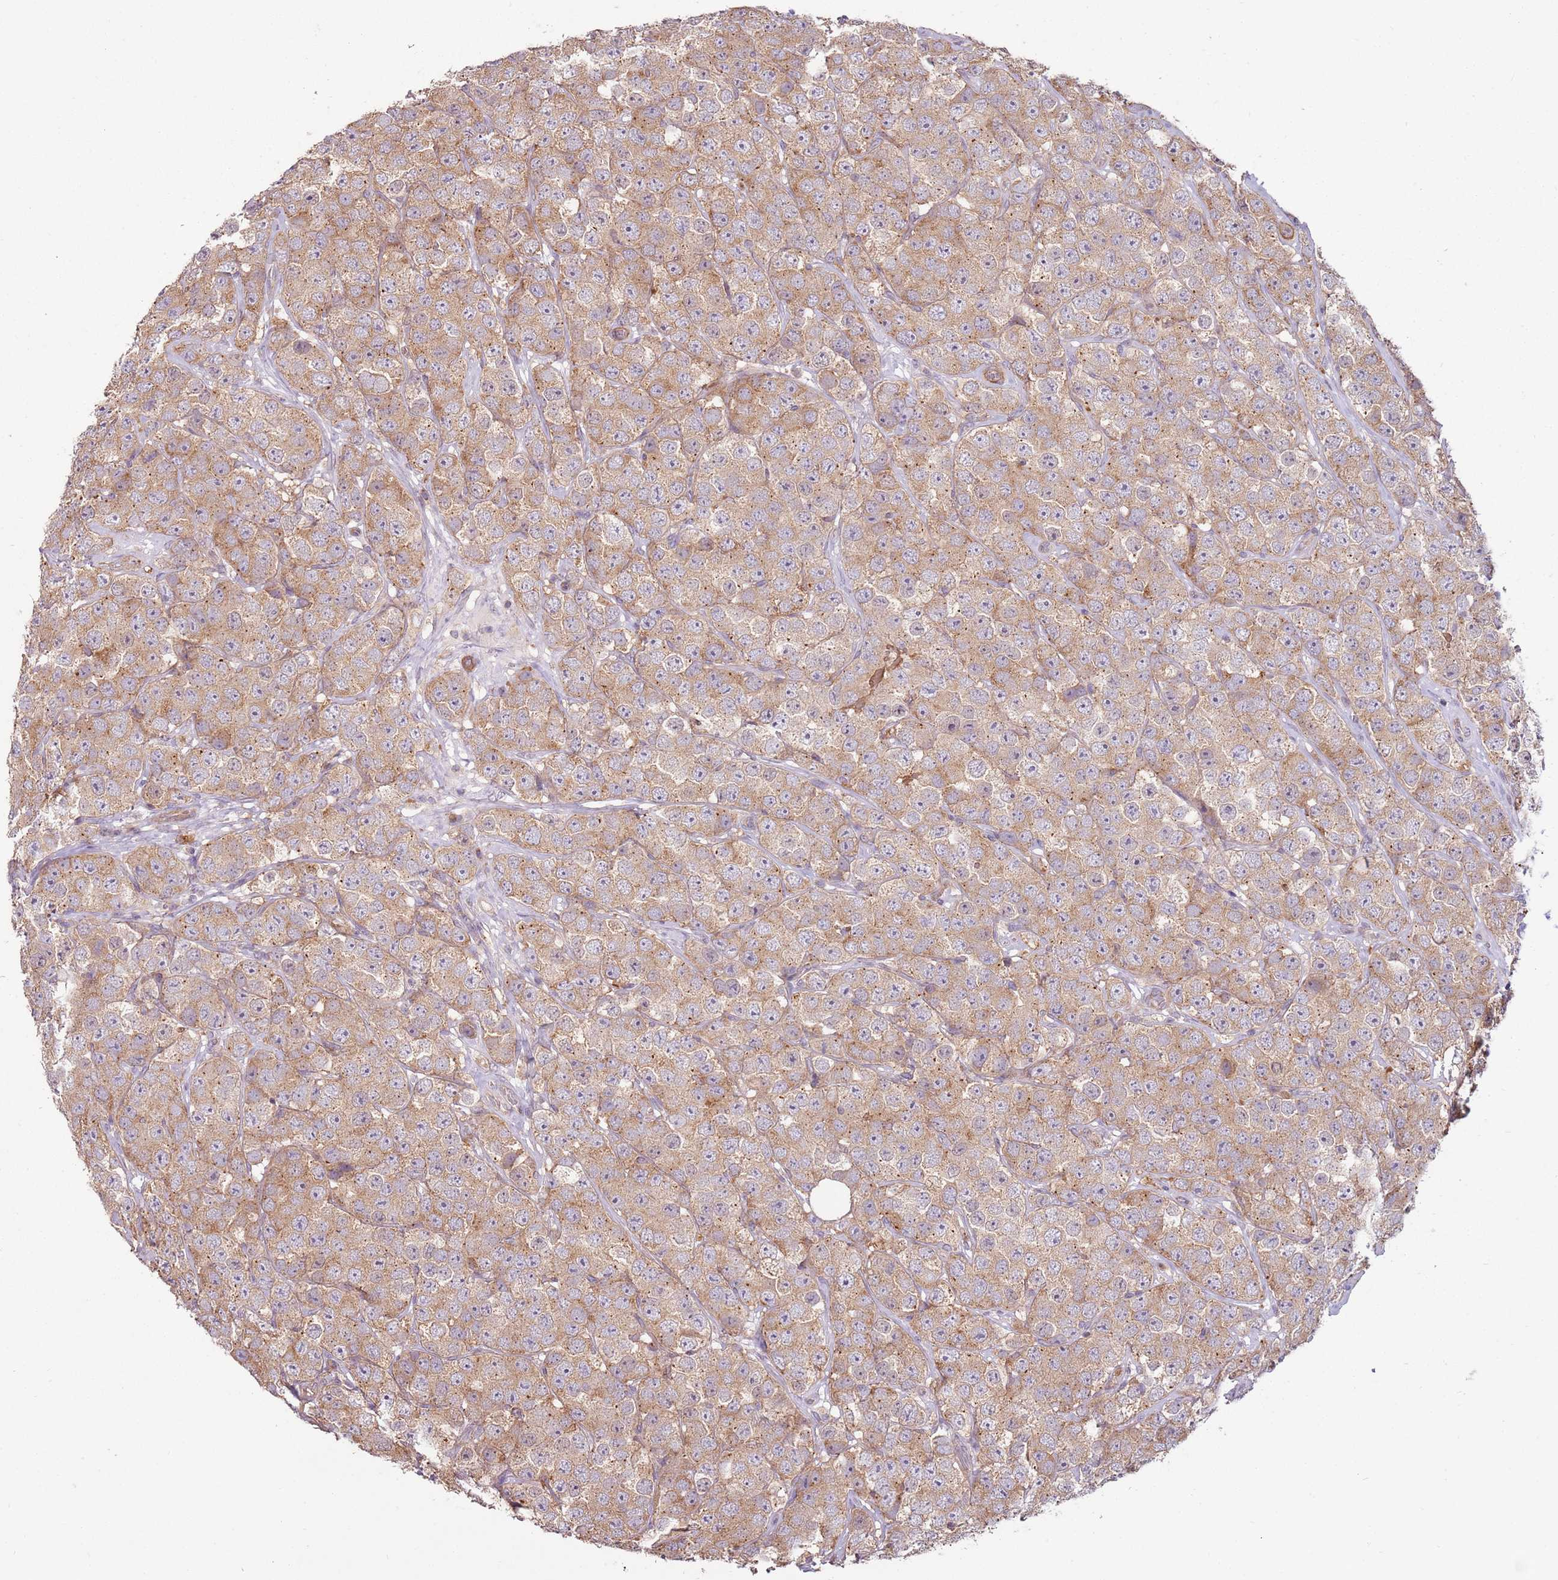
{"staining": {"intensity": "moderate", "quantity": ">75%", "location": "cytoplasmic/membranous"}, "tissue": "testis cancer", "cell_type": "Tumor cells", "image_type": "cancer", "snomed": [{"axis": "morphology", "description": "Seminoma, NOS"}, {"axis": "topography", "description": "Testis"}], "caption": "Human testis cancer (seminoma) stained with a brown dye demonstrates moderate cytoplasmic/membranous positive expression in approximately >75% of tumor cells.", "gene": "SPATA31D1", "patient": {"sex": "male", "age": 28}}